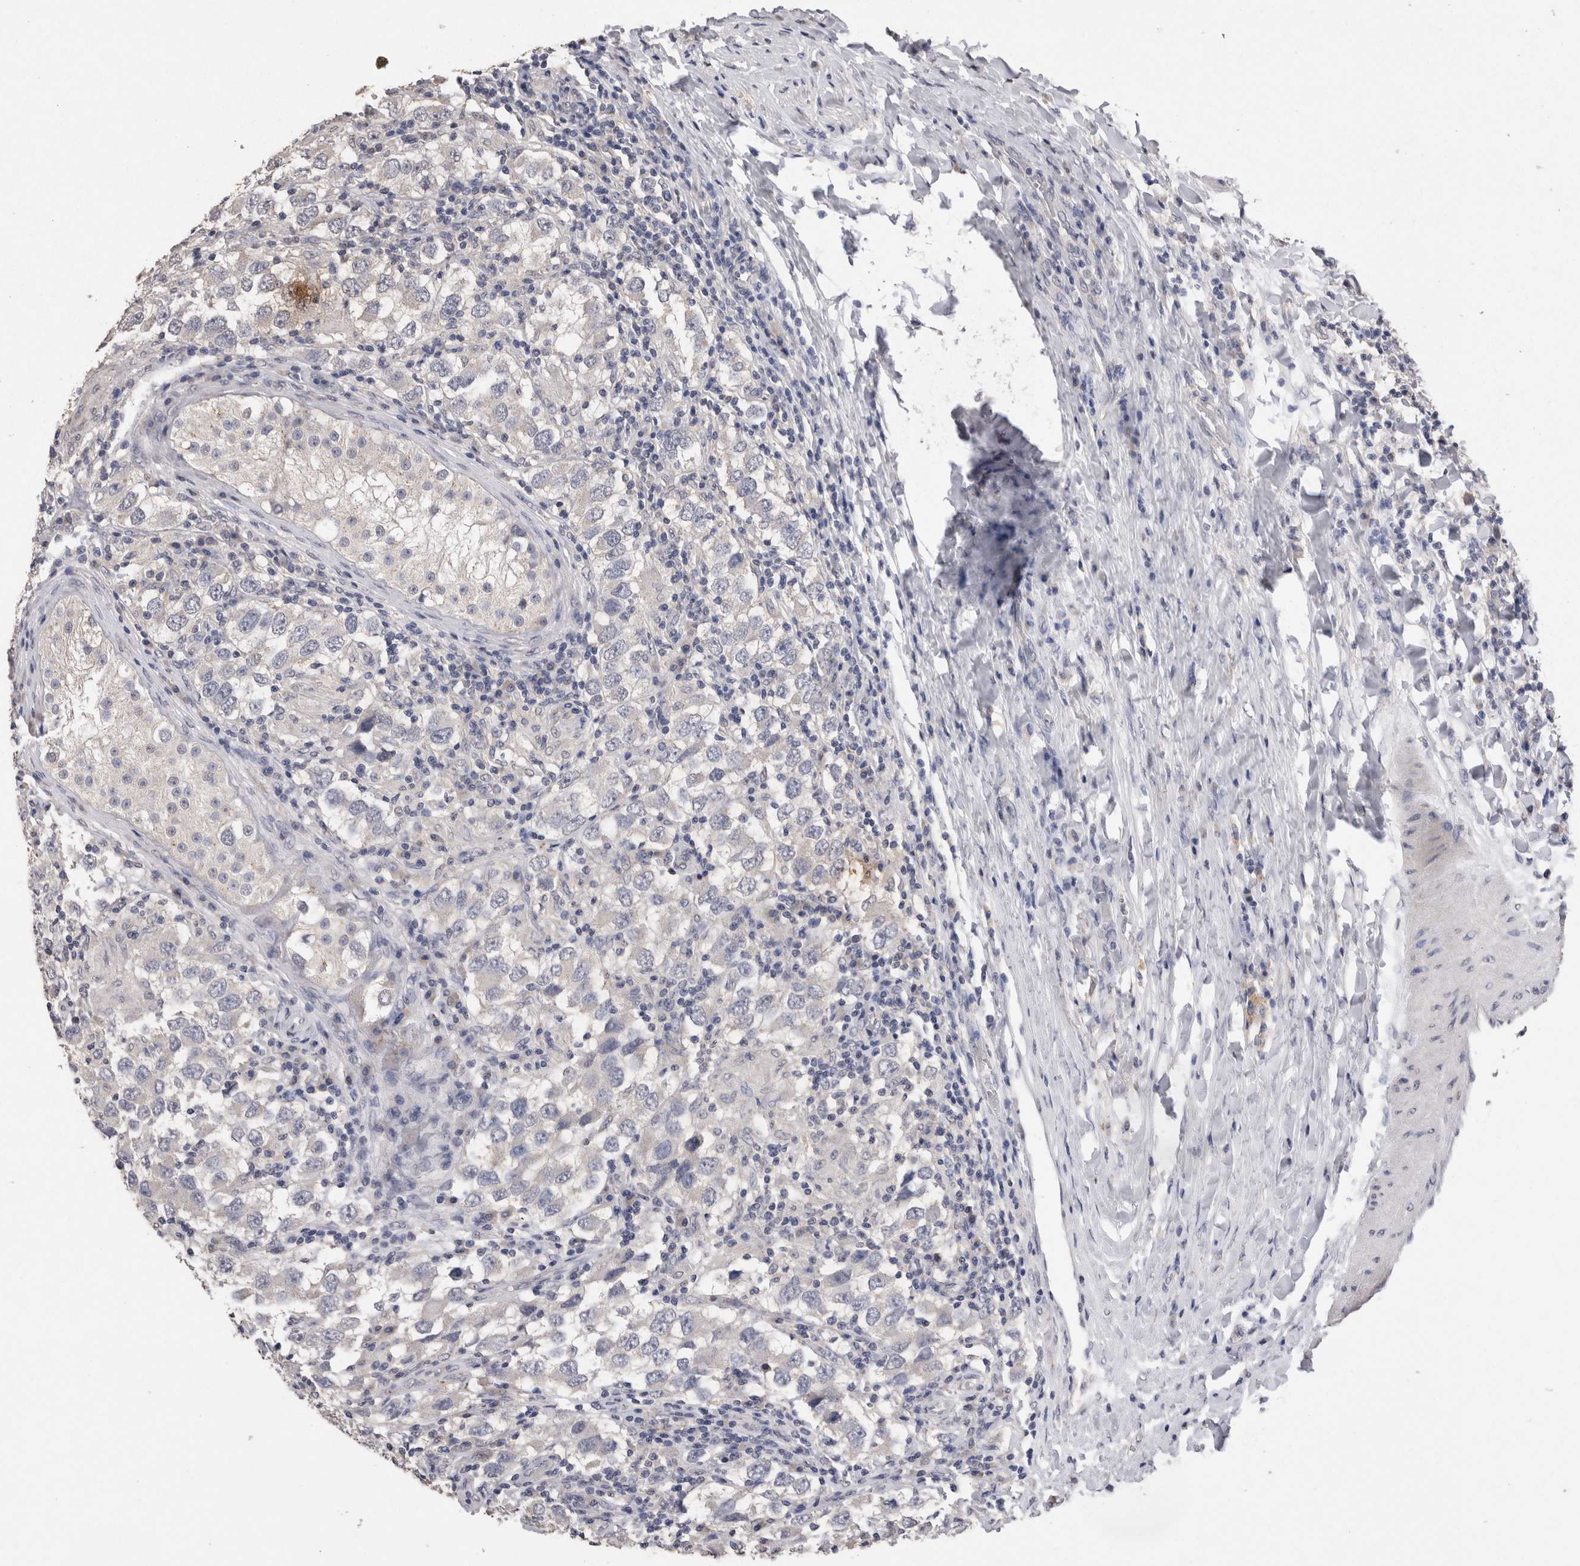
{"staining": {"intensity": "negative", "quantity": "none", "location": "none"}, "tissue": "testis cancer", "cell_type": "Tumor cells", "image_type": "cancer", "snomed": [{"axis": "morphology", "description": "Carcinoma, Embryonal, NOS"}, {"axis": "topography", "description": "Testis"}], "caption": "Immunohistochemistry of testis cancer demonstrates no positivity in tumor cells.", "gene": "CDH6", "patient": {"sex": "male", "age": 21}}